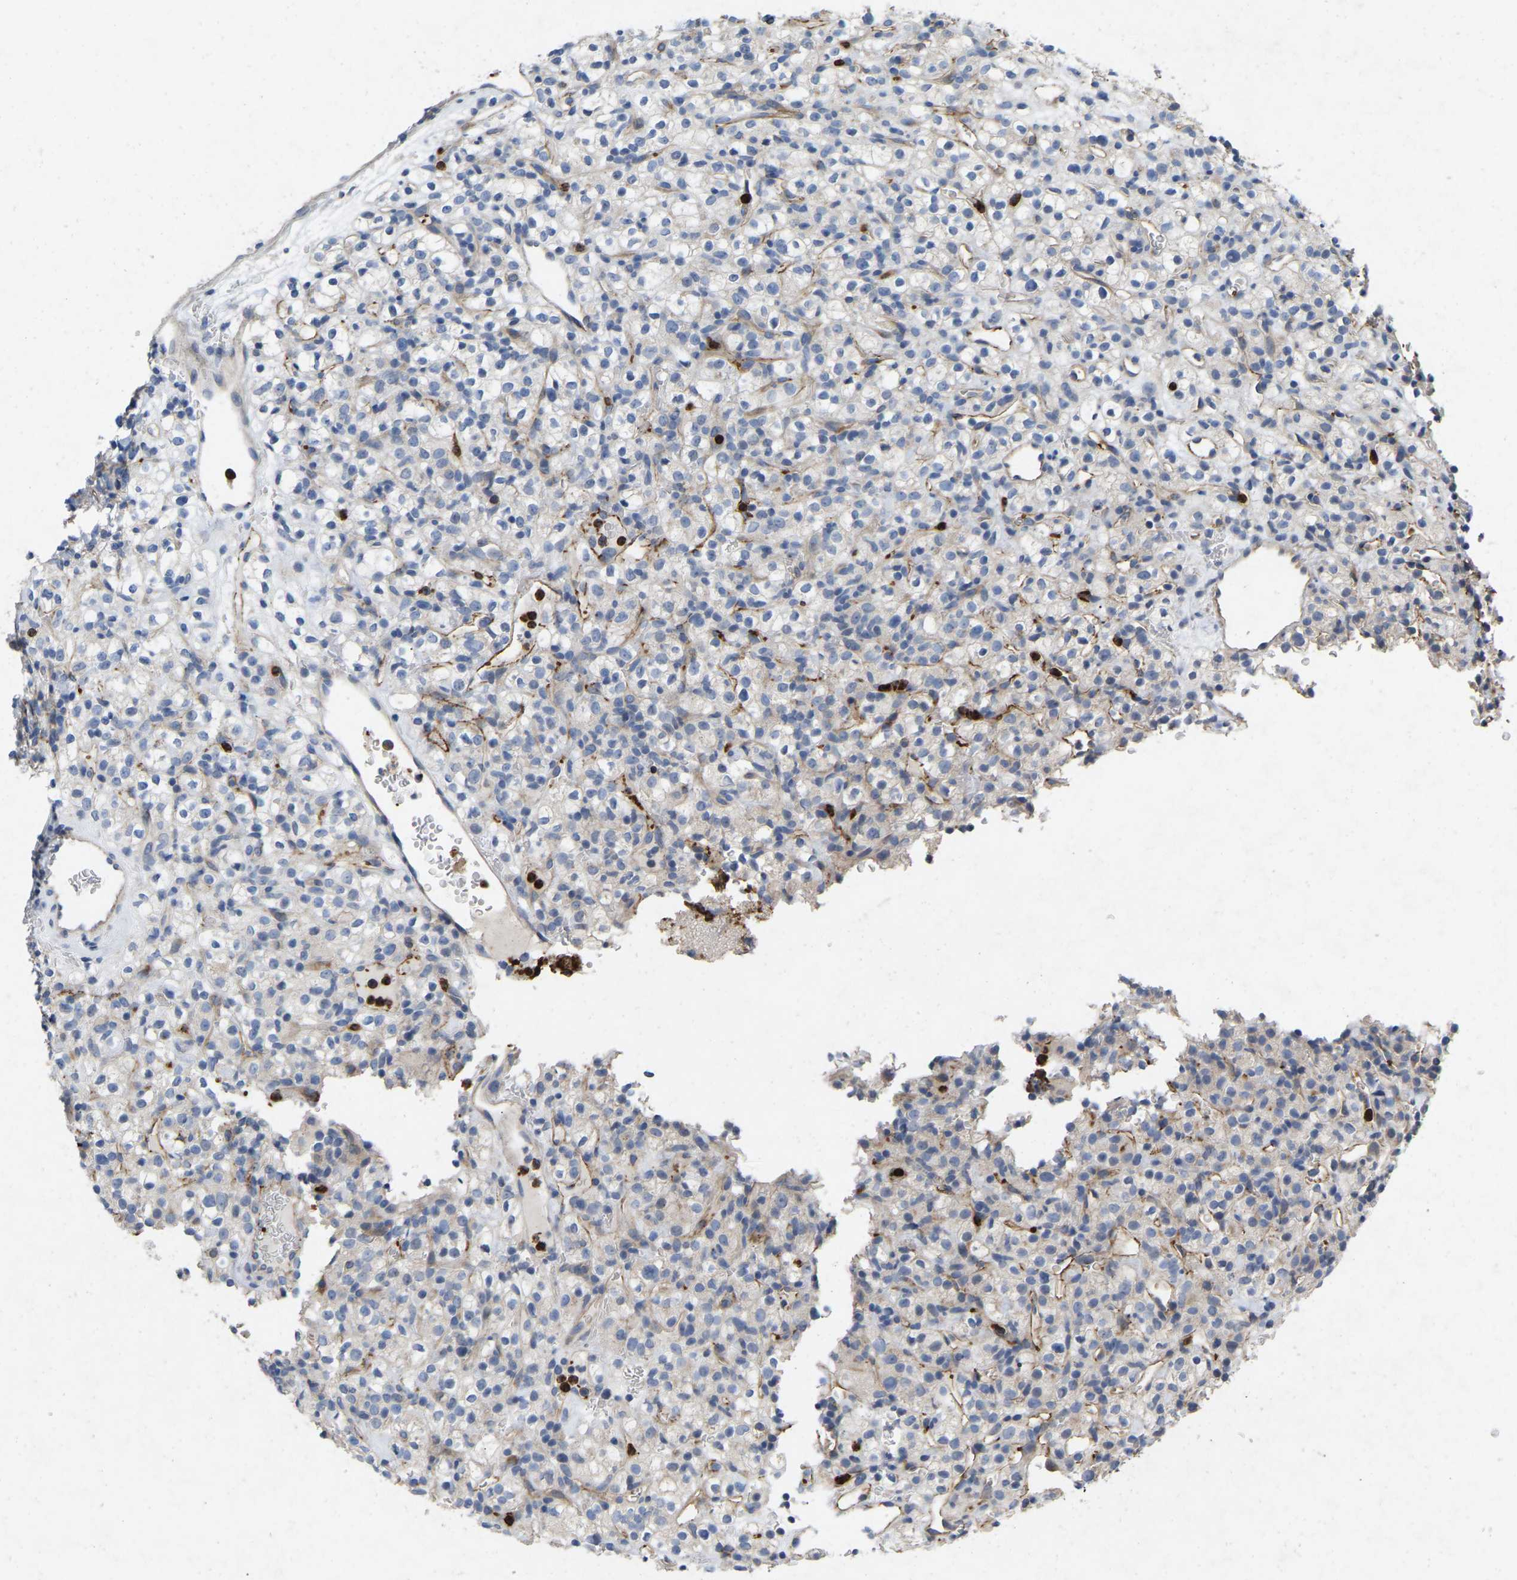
{"staining": {"intensity": "negative", "quantity": "none", "location": "none"}, "tissue": "renal cancer", "cell_type": "Tumor cells", "image_type": "cancer", "snomed": [{"axis": "morphology", "description": "Normal tissue, NOS"}, {"axis": "morphology", "description": "Adenocarcinoma, NOS"}, {"axis": "topography", "description": "Kidney"}], "caption": "The photomicrograph shows no significant positivity in tumor cells of renal cancer.", "gene": "RHEB", "patient": {"sex": "female", "age": 72}}